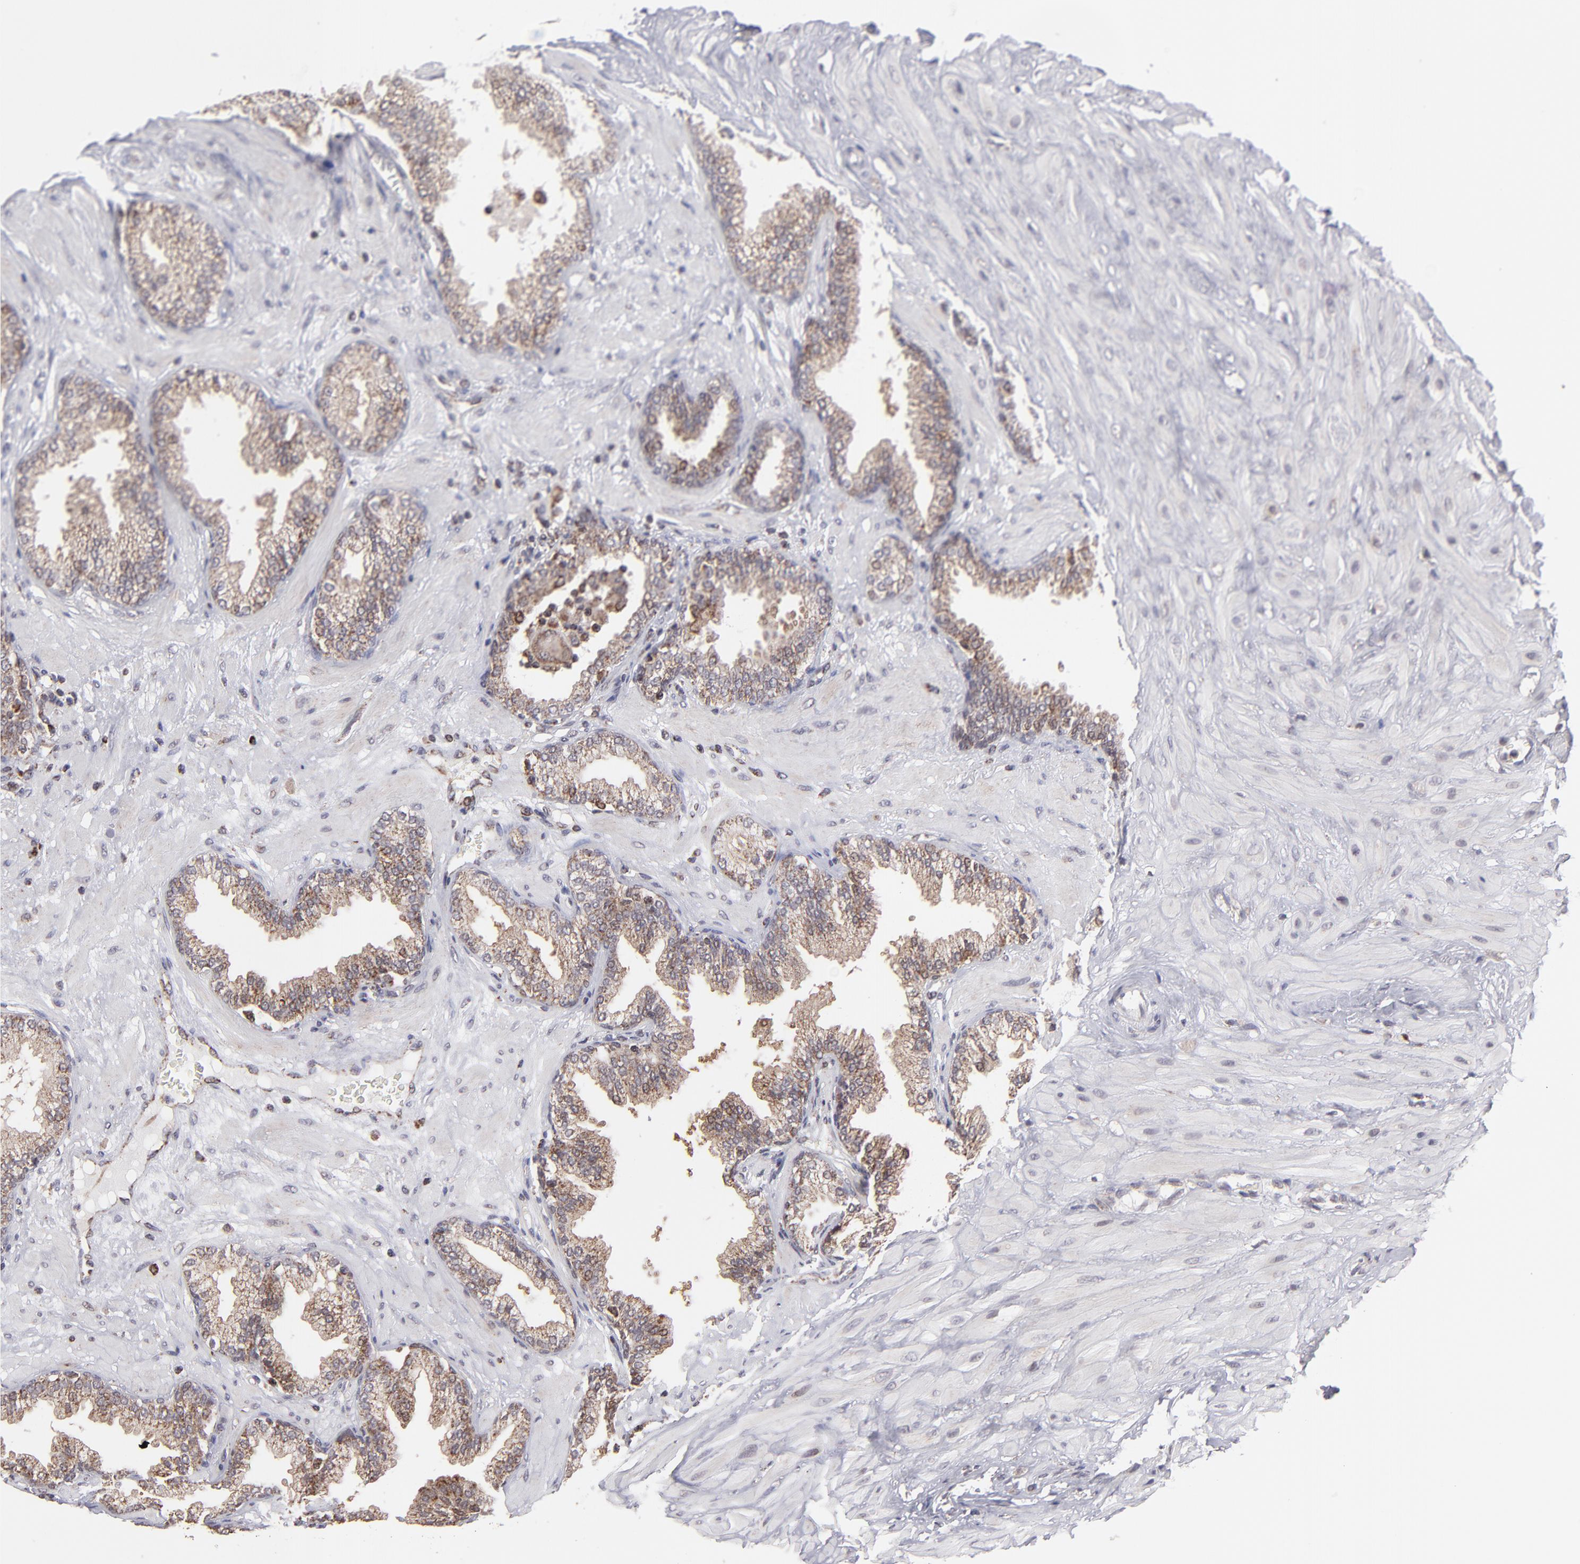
{"staining": {"intensity": "moderate", "quantity": ">75%", "location": "cytoplasmic/membranous"}, "tissue": "prostate", "cell_type": "Glandular cells", "image_type": "normal", "snomed": [{"axis": "morphology", "description": "Normal tissue, NOS"}, {"axis": "topography", "description": "Prostate"}], "caption": "This is an image of immunohistochemistry (IHC) staining of unremarkable prostate, which shows moderate expression in the cytoplasmic/membranous of glandular cells.", "gene": "SLC15A1", "patient": {"sex": "male", "age": 64}}